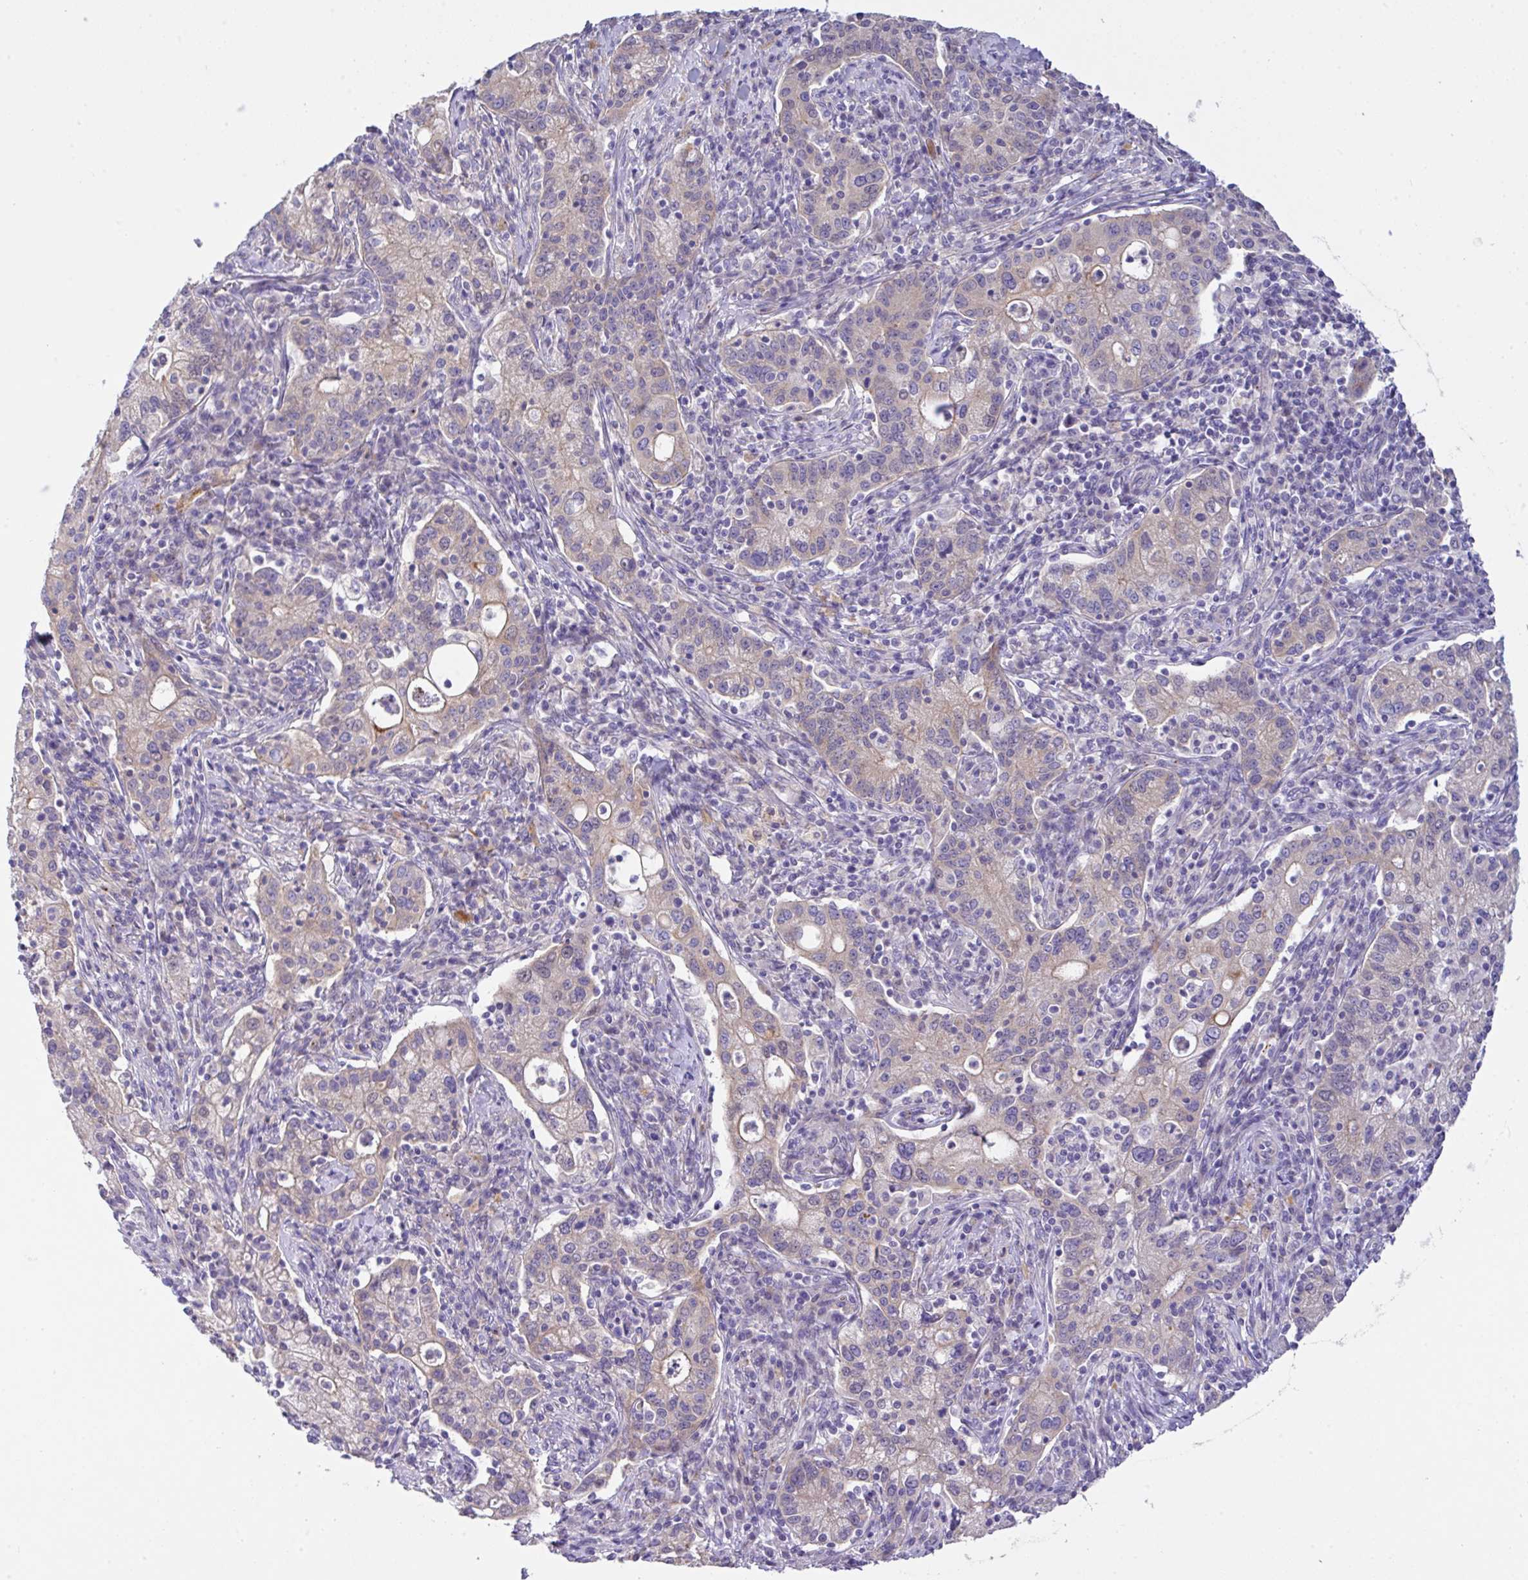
{"staining": {"intensity": "weak", "quantity": "25%-75%", "location": "cytoplasmic/membranous"}, "tissue": "cervical cancer", "cell_type": "Tumor cells", "image_type": "cancer", "snomed": [{"axis": "morphology", "description": "Normal tissue, NOS"}, {"axis": "morphology", "description": "Adenocarcinoma, NOS"}, {"axis": "topography", "description": "Cervix"}], "caption": "Weak cytoplasmic/membranous positivity is appreciated in about 25%-75% of tumor cells in cervical cancer (adenocarcinoma). The protein of interest is shown in brown color, while the nuclei are stained blue.", "gene": "EPN3", "patient": {"sex": "female", "age": 44}}